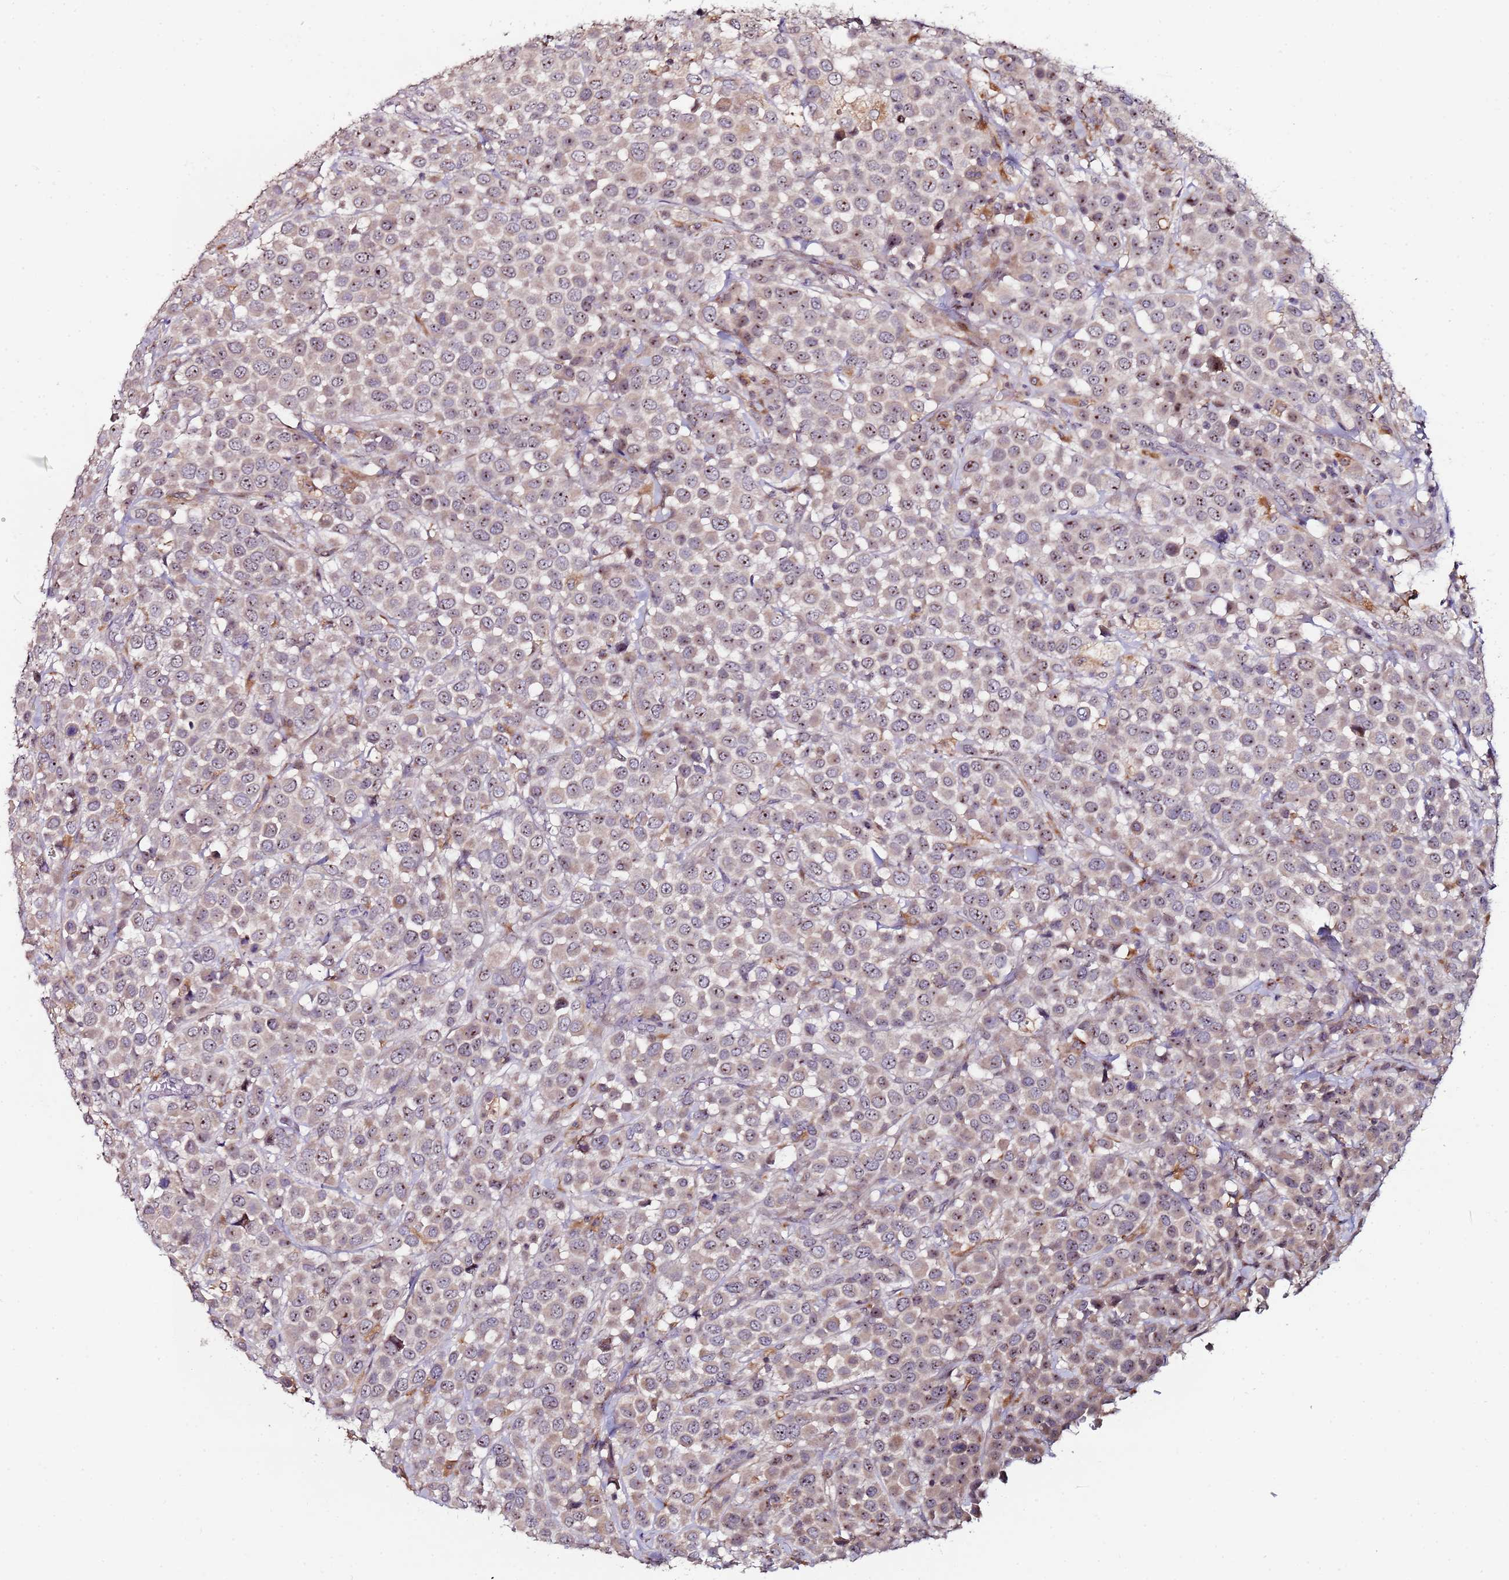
{"staining": {"intensity": "weak", "quantity": "25%-75%", "location": "cytoplasmic/membranous,nuclear"}, "tissue": "breast cancer", "cell_type": "Tumor cells", "image_type": "cancer", "snomed": [{"axis": "morphology", "description": "Duct carcinoma"}, {"axis": "topography", "description": "Breast"}], "caption": "A brown stain shows weak cytoplasmic/membranous and nuclear staining of a protein in human breast infiltrating ductal carcinoma tumor cells.", "gene": "KRI1", "patient": {"sex": "female", "age": 61}}